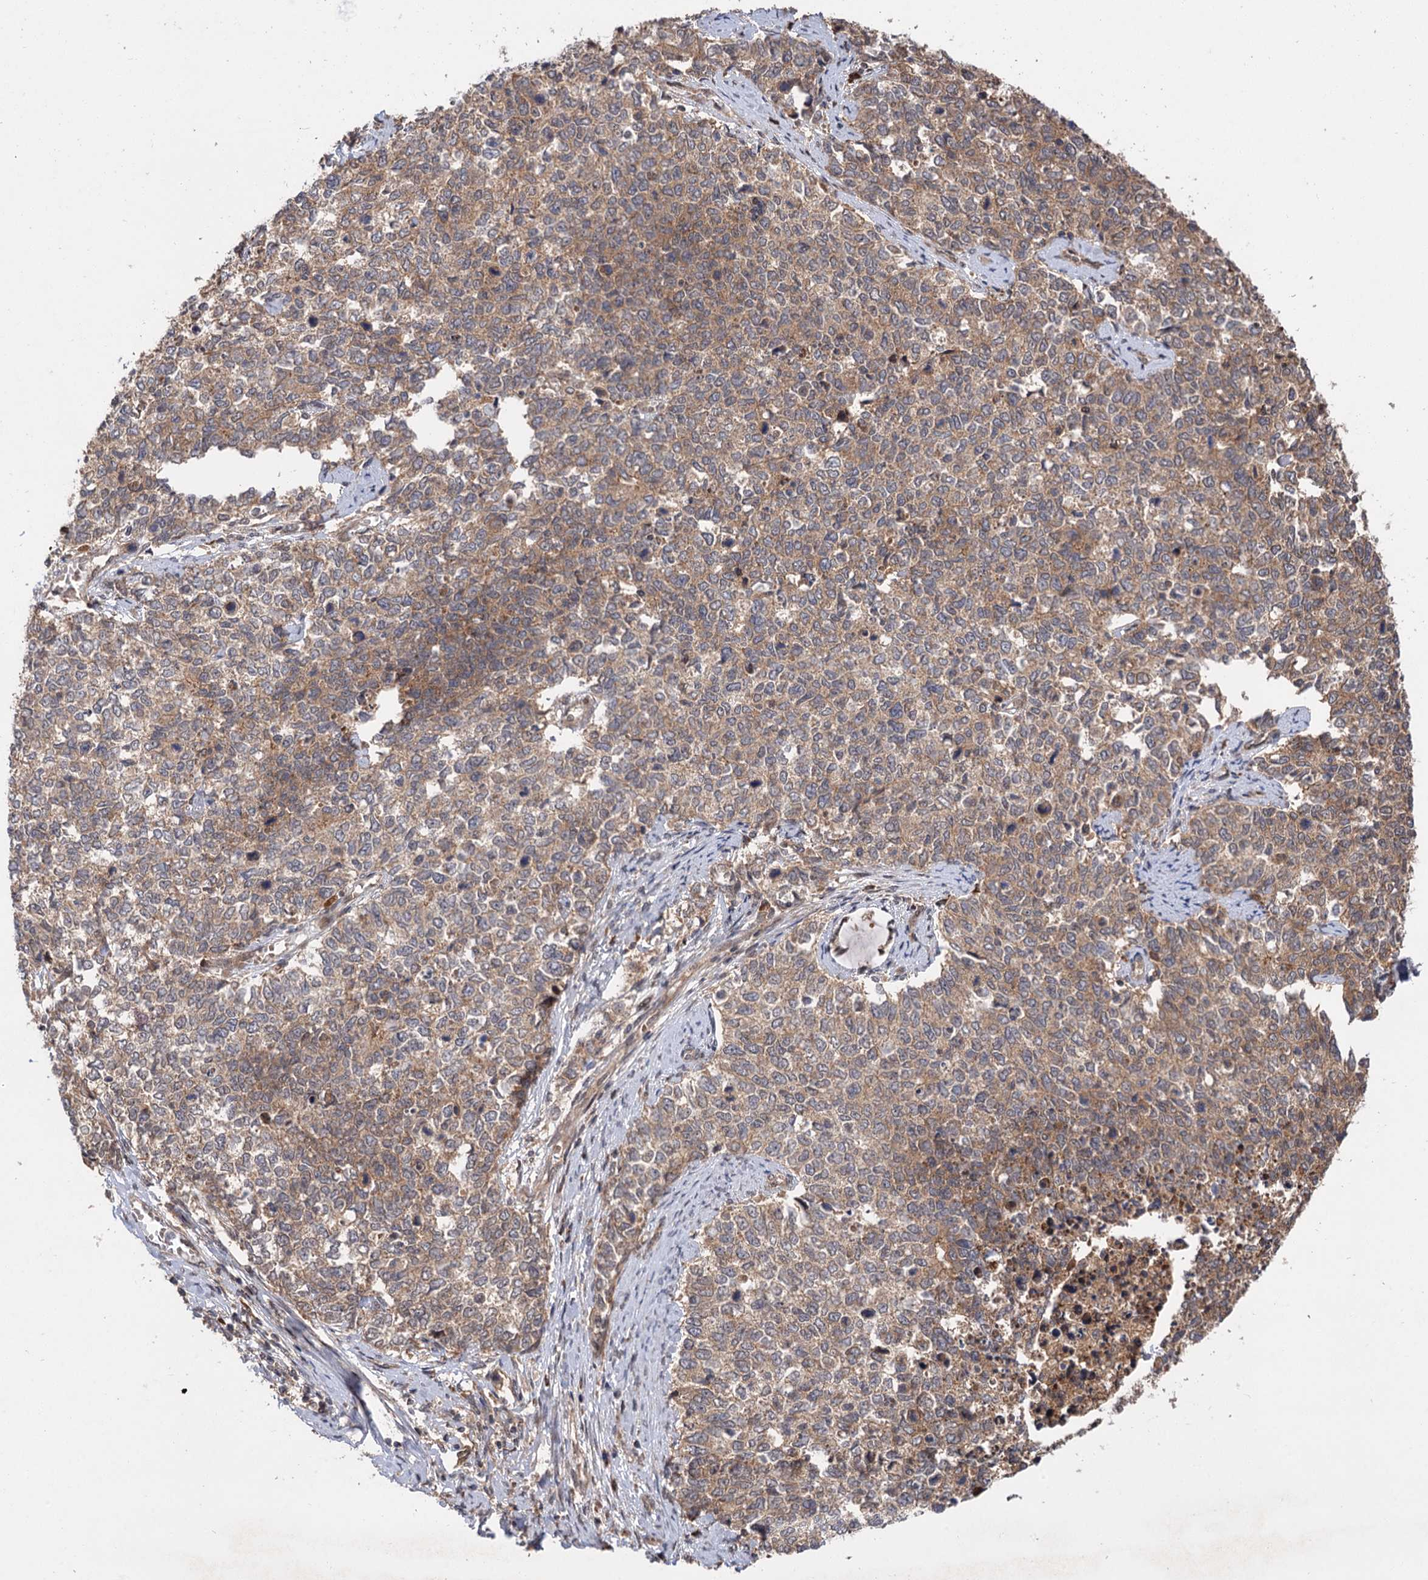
{"staining": {"intensity": "weak", "quantity": ">75%", "location": "cytoplasmic/membranous"}, "tissue": "cervical cancer", "cell_type": "Tumor cells", "image_type": "cancer", "snomed": [{"axis": "morphology", "description": "Squamous cell carcinoma, NOS"}, {"axis": "topography", "description": "Cervix"}], "caption": "Protein staining of cervical cancer tissue reveals weak cytoplasmic/membranous positivity in about >75% of tumor cells.", "gene": "FBXW8", "patient": {"sex": "female", "age": 63}}